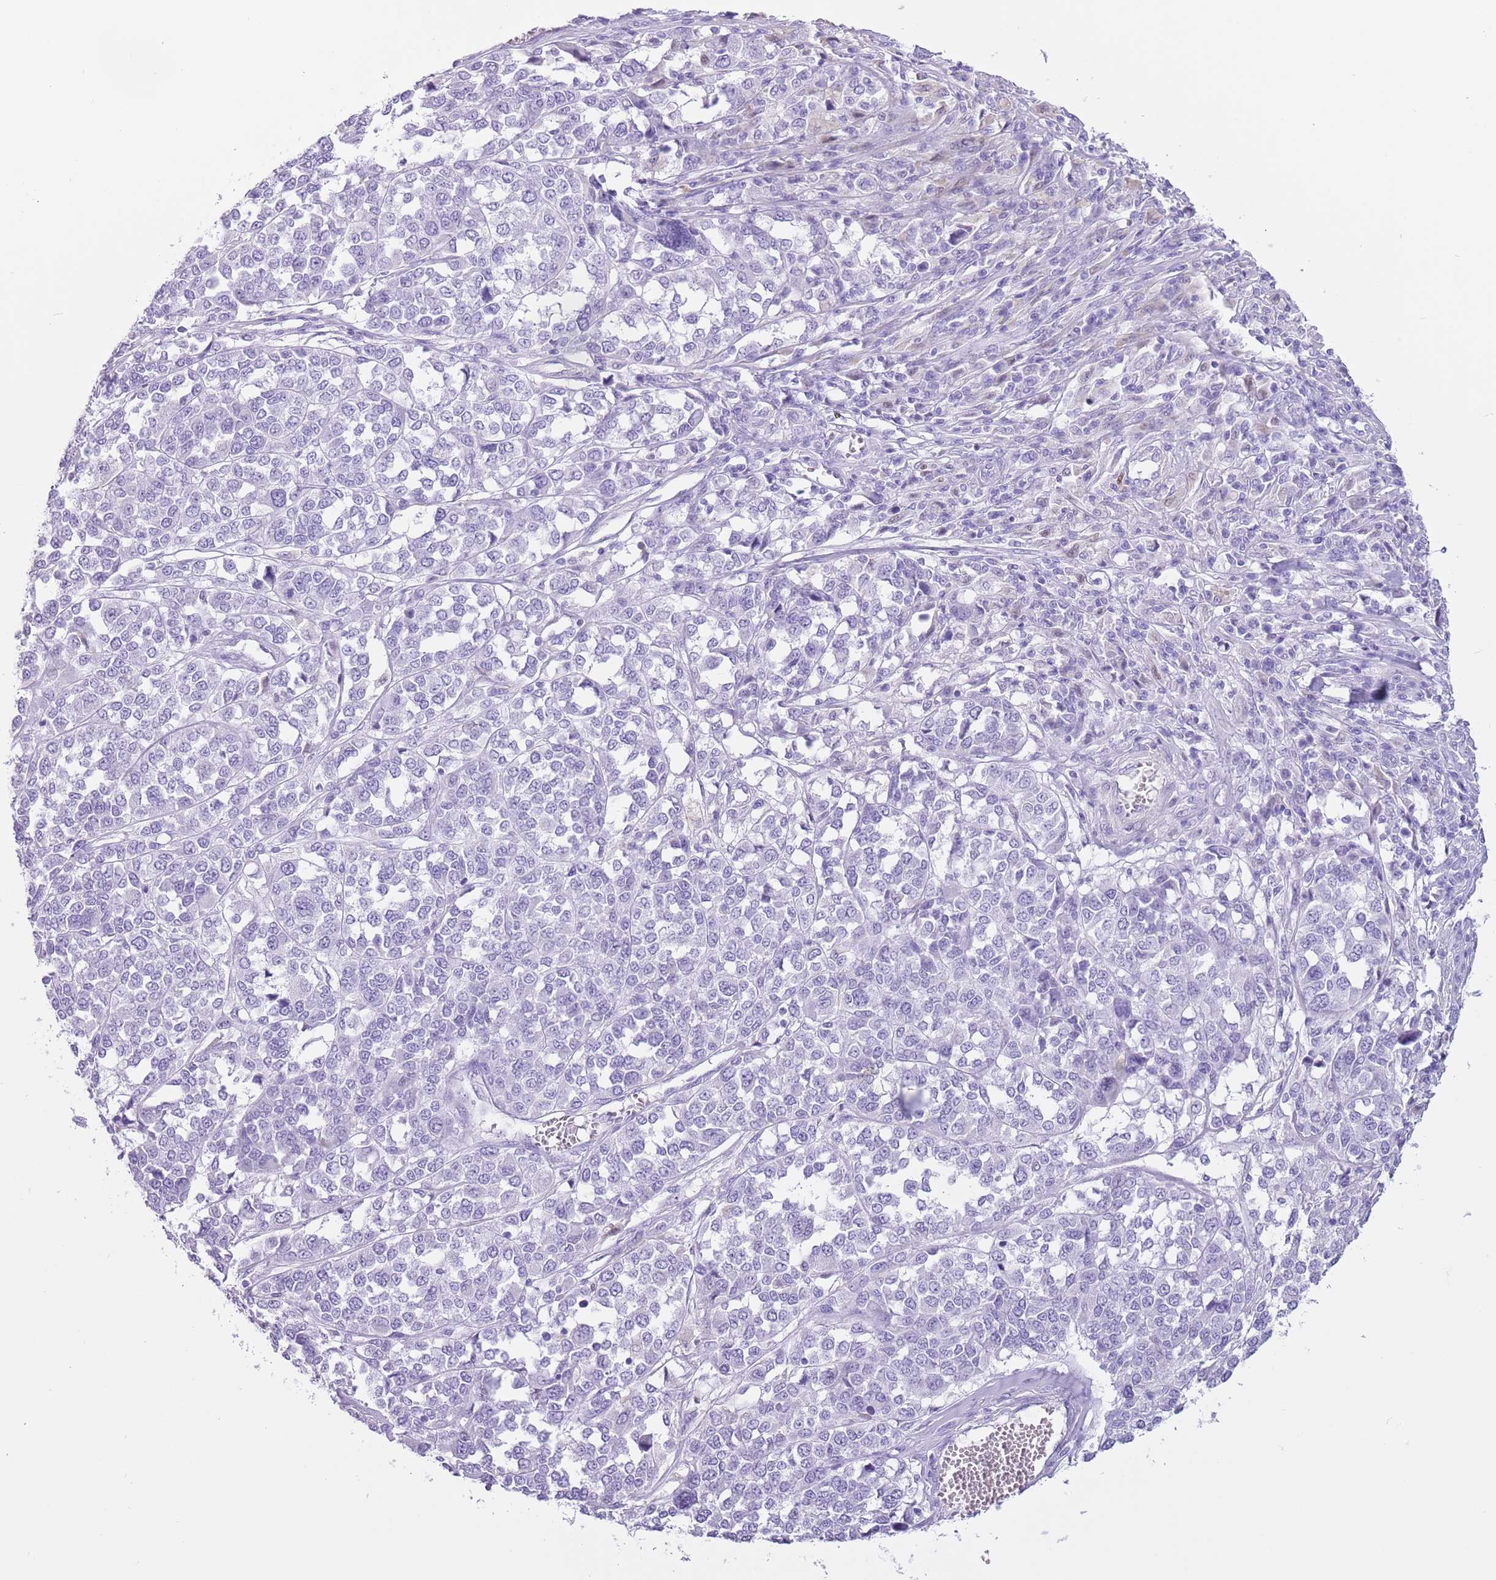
{"staining": {"intensity": "negative", "quantity": "none", "location": "none"}, "tissue": "melanoma", "cell_type": "Tumor cells", "image_type": "cancer", "snomed": [{"axis": "morphology", "description": "Malignant melanoma, Metastatic site"}, {"axis": "topography", "description": "Lymph node"}], "caption": "High power microscopy photomicrograph of an immunohistochemistry (IHC) micrograph of malignant melanoma (metastatic site), revealing no significant positivity in tumor cells.", "gene": "SLC7A14", "patient": {"sex": "male", "age": 44}}